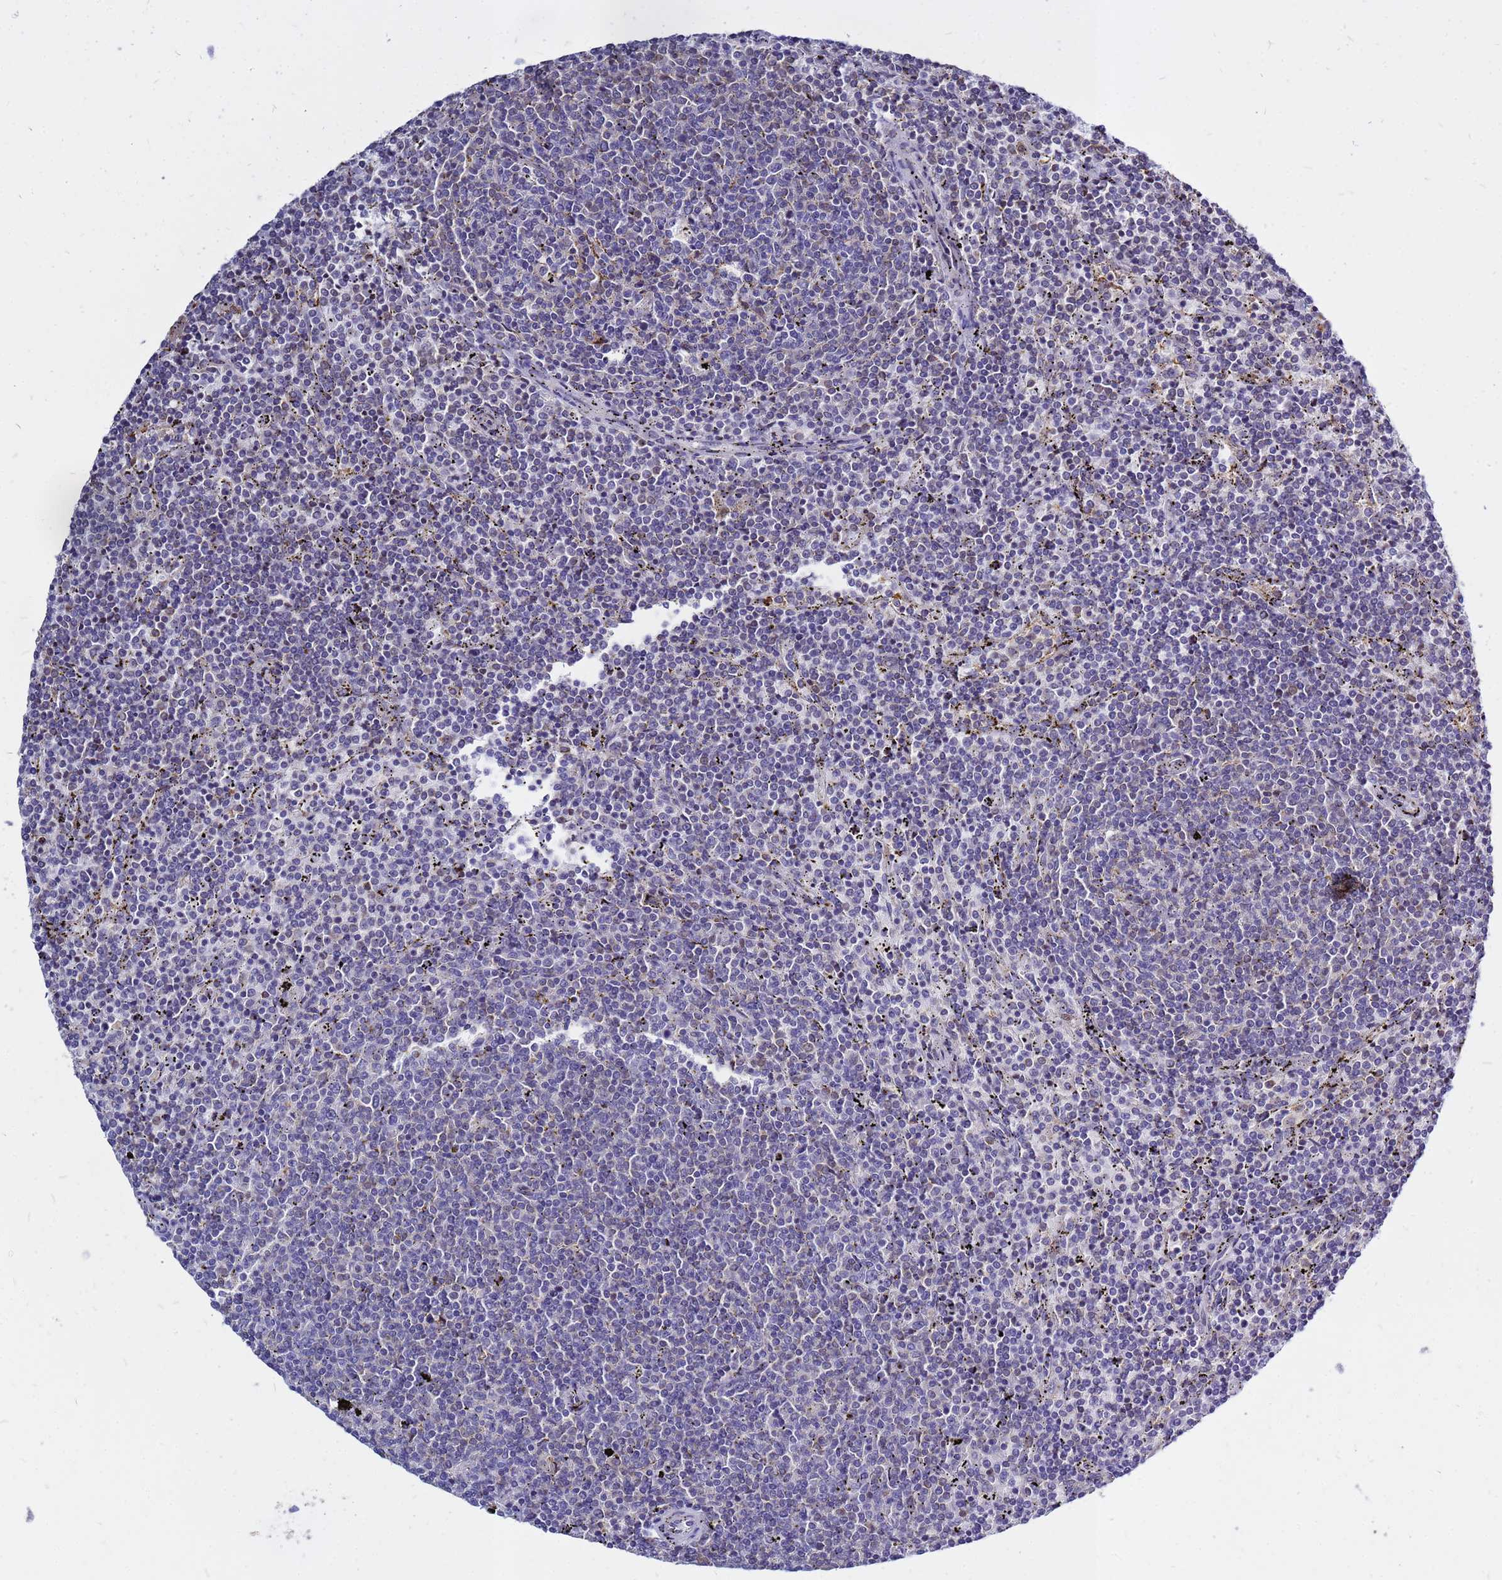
{"staining": {"intensity": "negative", "quantity": "none", "location": "none"}, "tissue": "lymphoma", "cell_type": "Tumor cells", "image_type": "cancer", "snomed": [{"axis": "morphology", "description": "Malignant lymphoma, non-Hodgkin's type, Low grade"}, {"axis": "topography", "description": "Spleen"}], "caption": "IHC of human low-grade malignant lymphoma, non-Hodgkin's type demonstrates no expression in tumor cells.", "gene": "MOB2", "patient": {"sex": "female", "age": 50}}